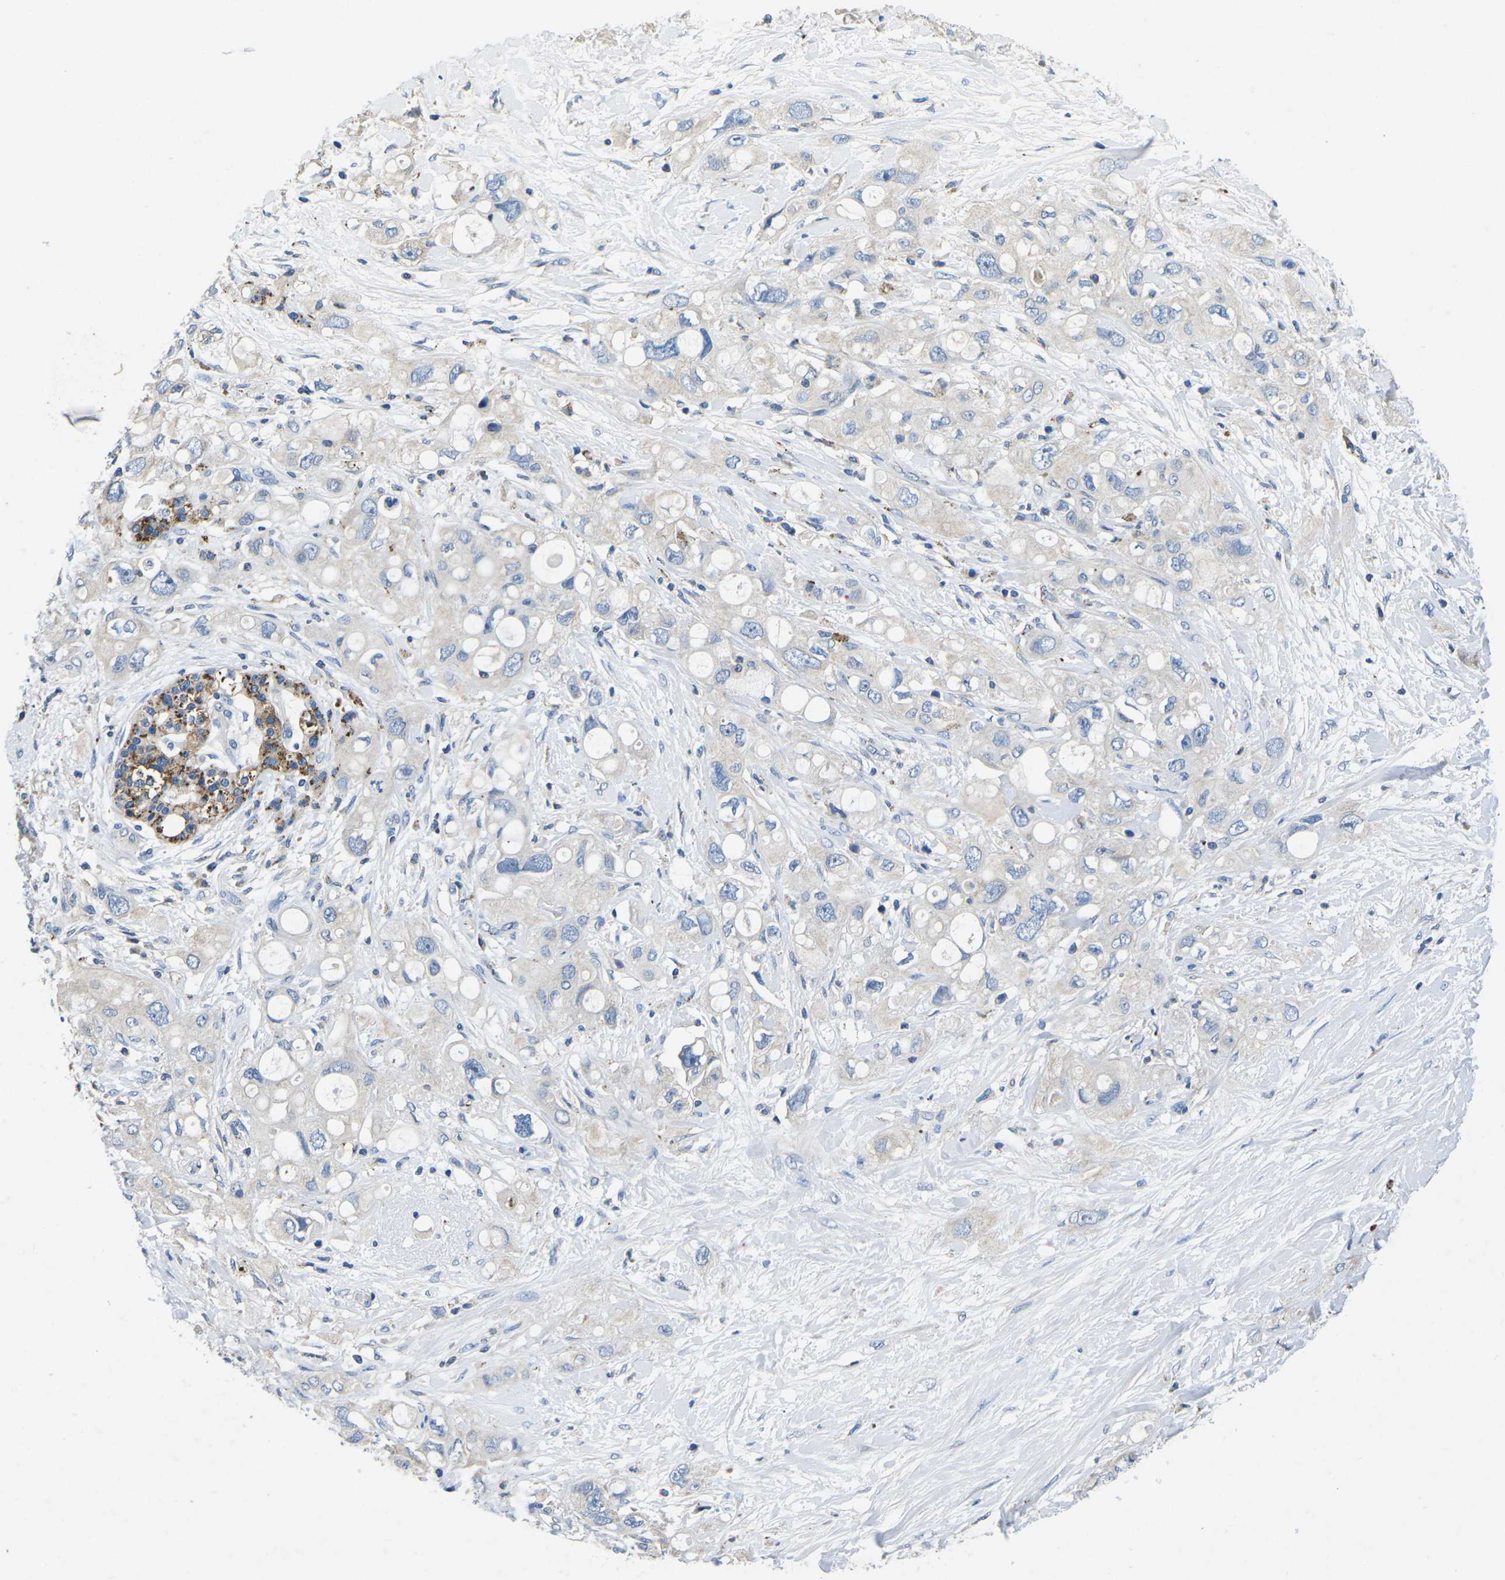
{"staining": {"intensity": "negative", "quantity": "none", "location": "none"}, "tissue": "pancreatic cancer", "cell_type": "Tumor cells", "image_type": "cancer", "snomed": [{"axis": "morphology", "description": "Adenocarcinoma, NOS"}, {"axis": "topography", "description": "Pancreas"}], "caption": "Tumor cells are negative for protein expression in human adenocarcinoma (pancreatic).", "gene": "PDCD6IP", "patient": {"sex": "female", "age": 56}}